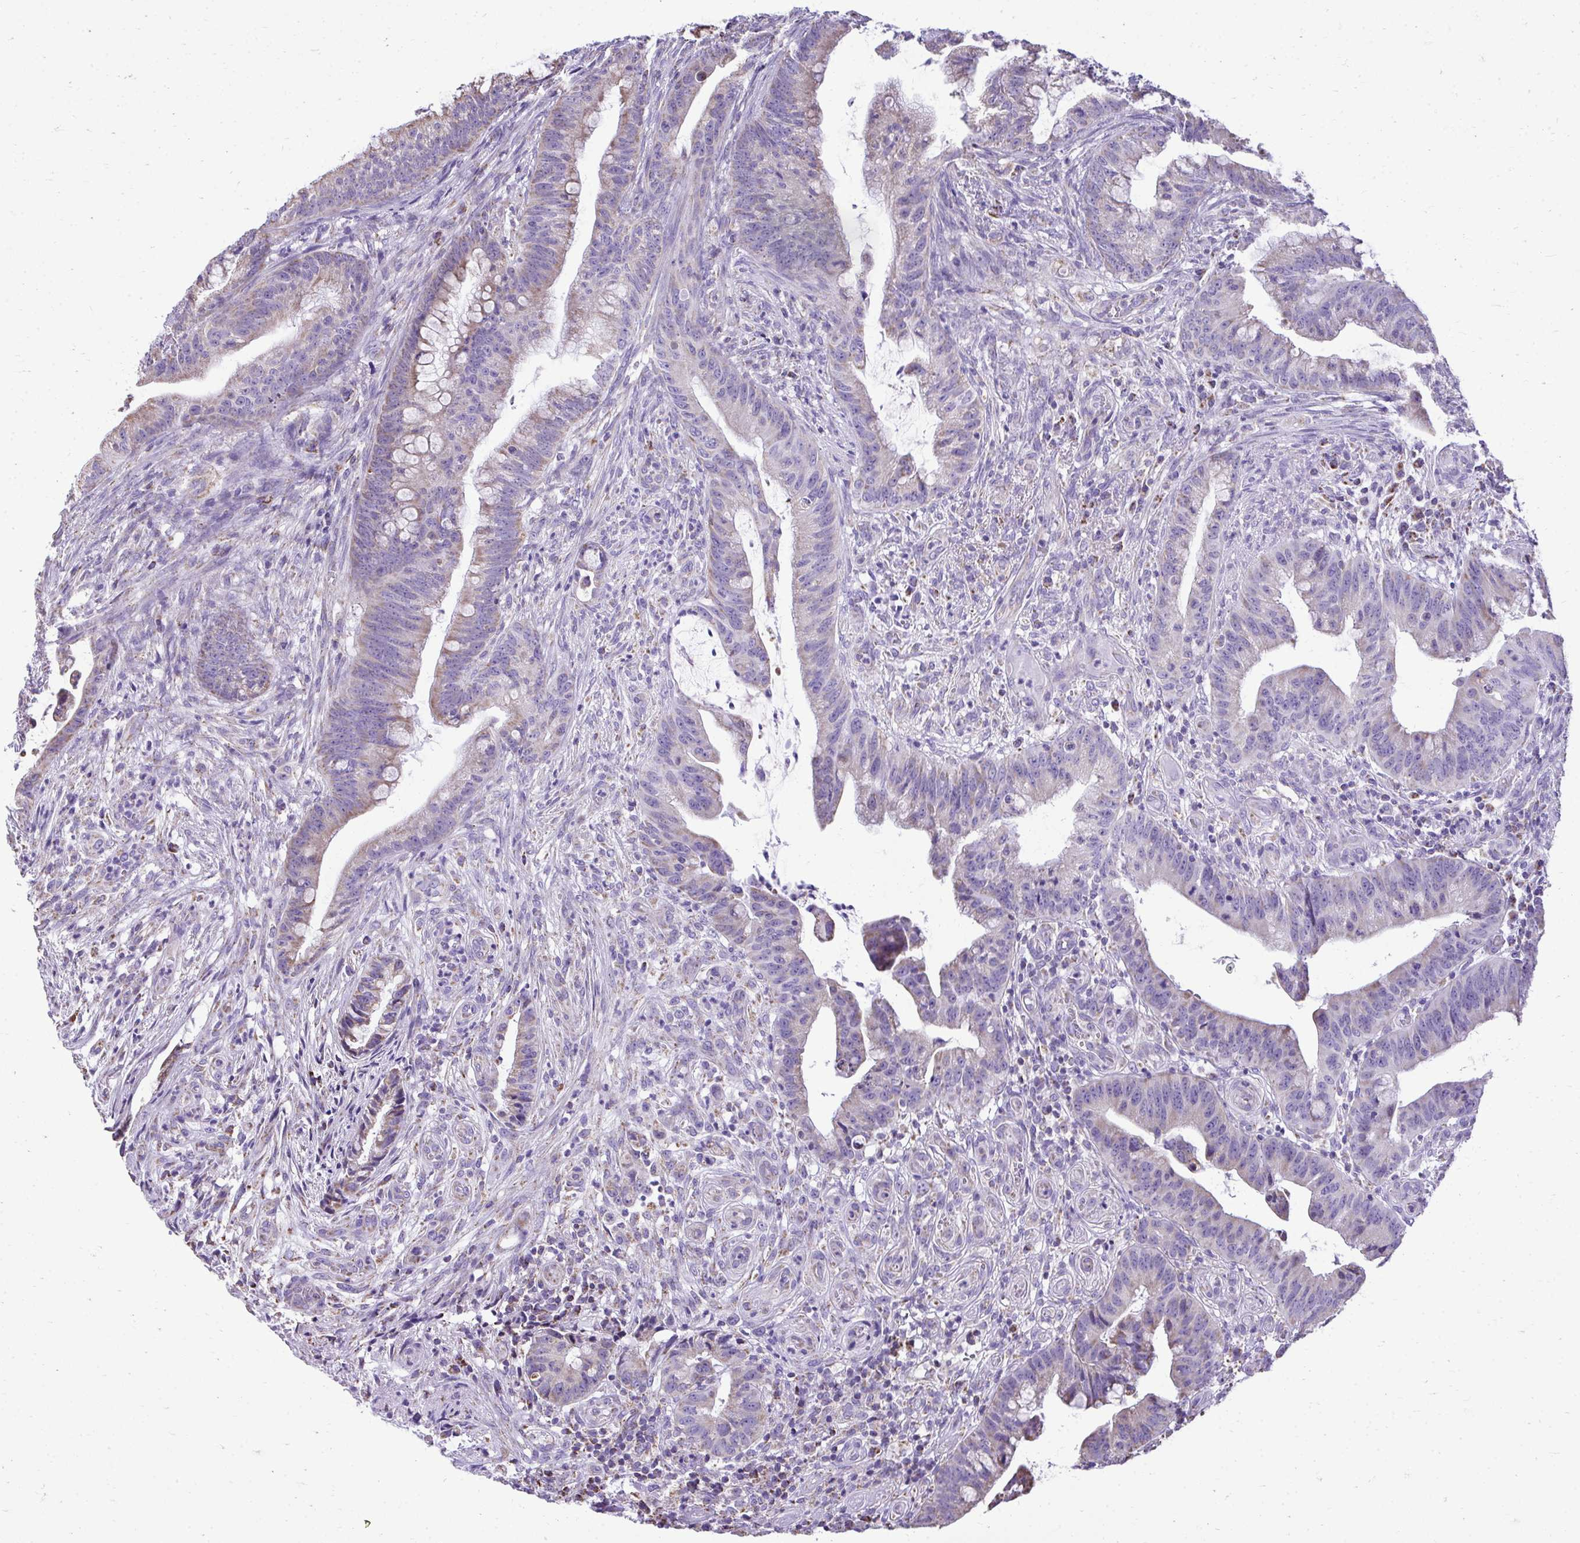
{"staining": {"intensity": "weak", "quantity": "25%-75%", "location": "cytoplasmic/membranous"}, "tissue": "colorectal cancer", "cell_type": "Tumor cells", "image_type": "cancer", "snomed": [{"axis": "morphology", "description": "Adenocarcinoma, NOS"}, {"axis": "topography", "description": "Colon"}], "caption": "Colorectal cancer (adenocarcinoma) was stained to show a protein in brown. There is low levels of weak cytoplasmic/membranous positivity in approximately 25%-75% of tumor cells.", "gene": "MPZL2", "patient": {"sex": "male", "age": 62}}